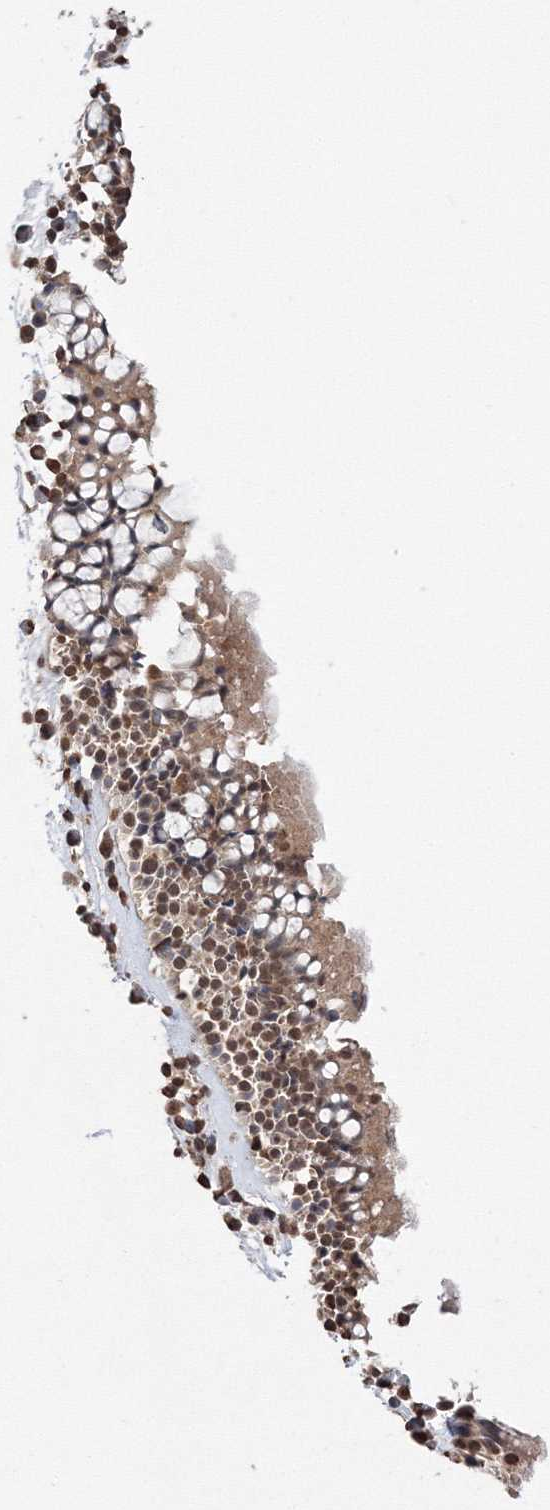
{"staining": {"intensity": "moderate", "quantity": ">75%", "location": "cytoplasmic/membranous,nuclear"}, "tissue": "nasopharynx", "cell_type": "Respiratory epithelial cells", "image_type": "normal", "snomed": [{"axis": "morphology", "description": "Normal tissue, NOS"}, {"axis": "morphology", "description": "Inflammation, NOS"}, {"axis": "morphology", "description": "Malignant melanoma, Metastatic site"}, {"axis": "topography", "description": "Nasopharynx"}], "caption": "DAB immunohistochemical staining of normal human nasopharynx exhibits moderate cytoplasmic/membranous,nuclear protein staining in approximately >75% of respiratory epithelial cells.", "gene": "GPN1", "patient": {"sex": "male", "age": 70}}